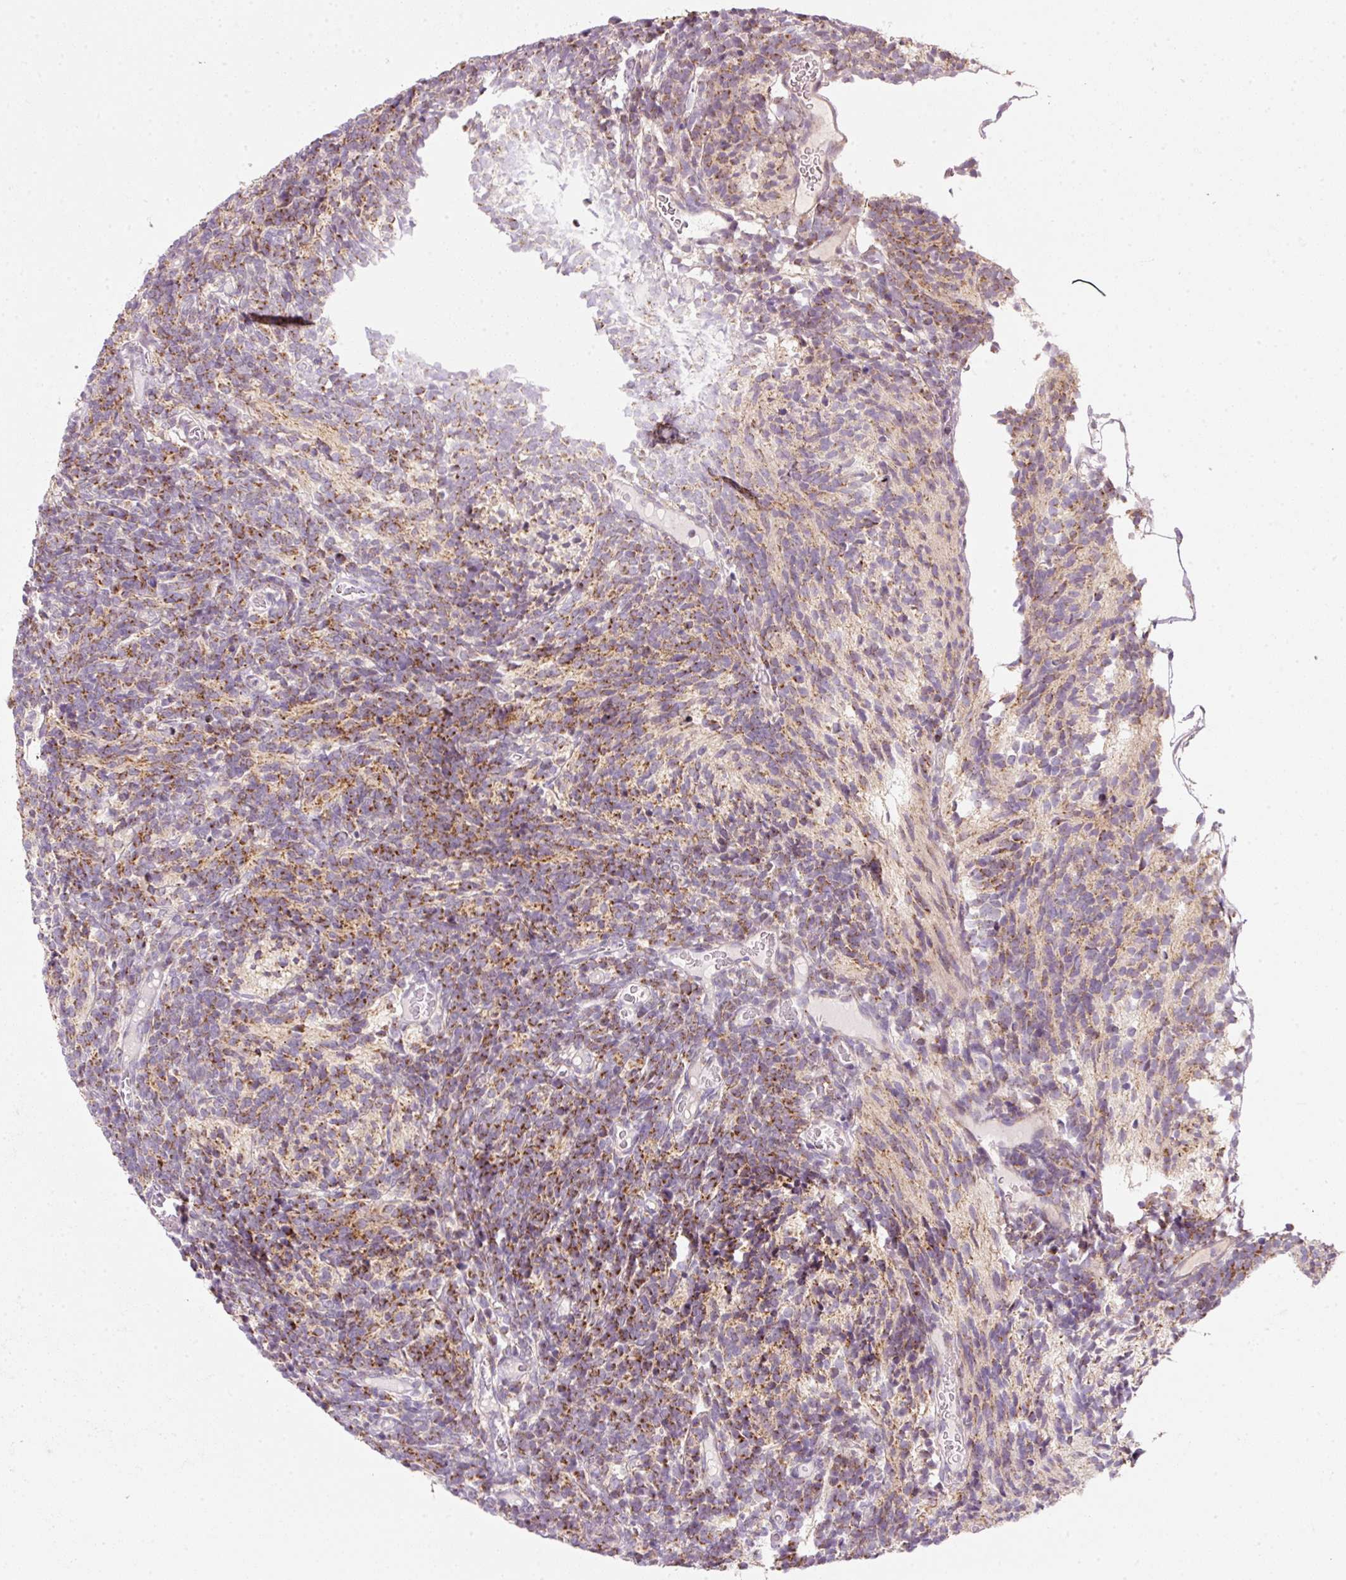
{"staining": {"intensity": "moderate", "quantity": ">75%", "location": "cytoplasmic/membranous"}, "tissue": "glioma", "cell_type": "Tumor cells", "image_type": "cancer", "snomed": [{"axis": "morphology", "description": "Glioma, malignant, Low grade"}, {"axis": "topography", "description": "Brain"}], "caption": "Immunohistochemical staining of glioma reveals medium levels of moderate cytoplasmic/membranous protein positivity in approximately >75% of tumor cells. (DAB = brown stain, brightfield microscopy at high magnification).", "gene": "FAM78B", "patient": {"sex": "female", "age": 1}}